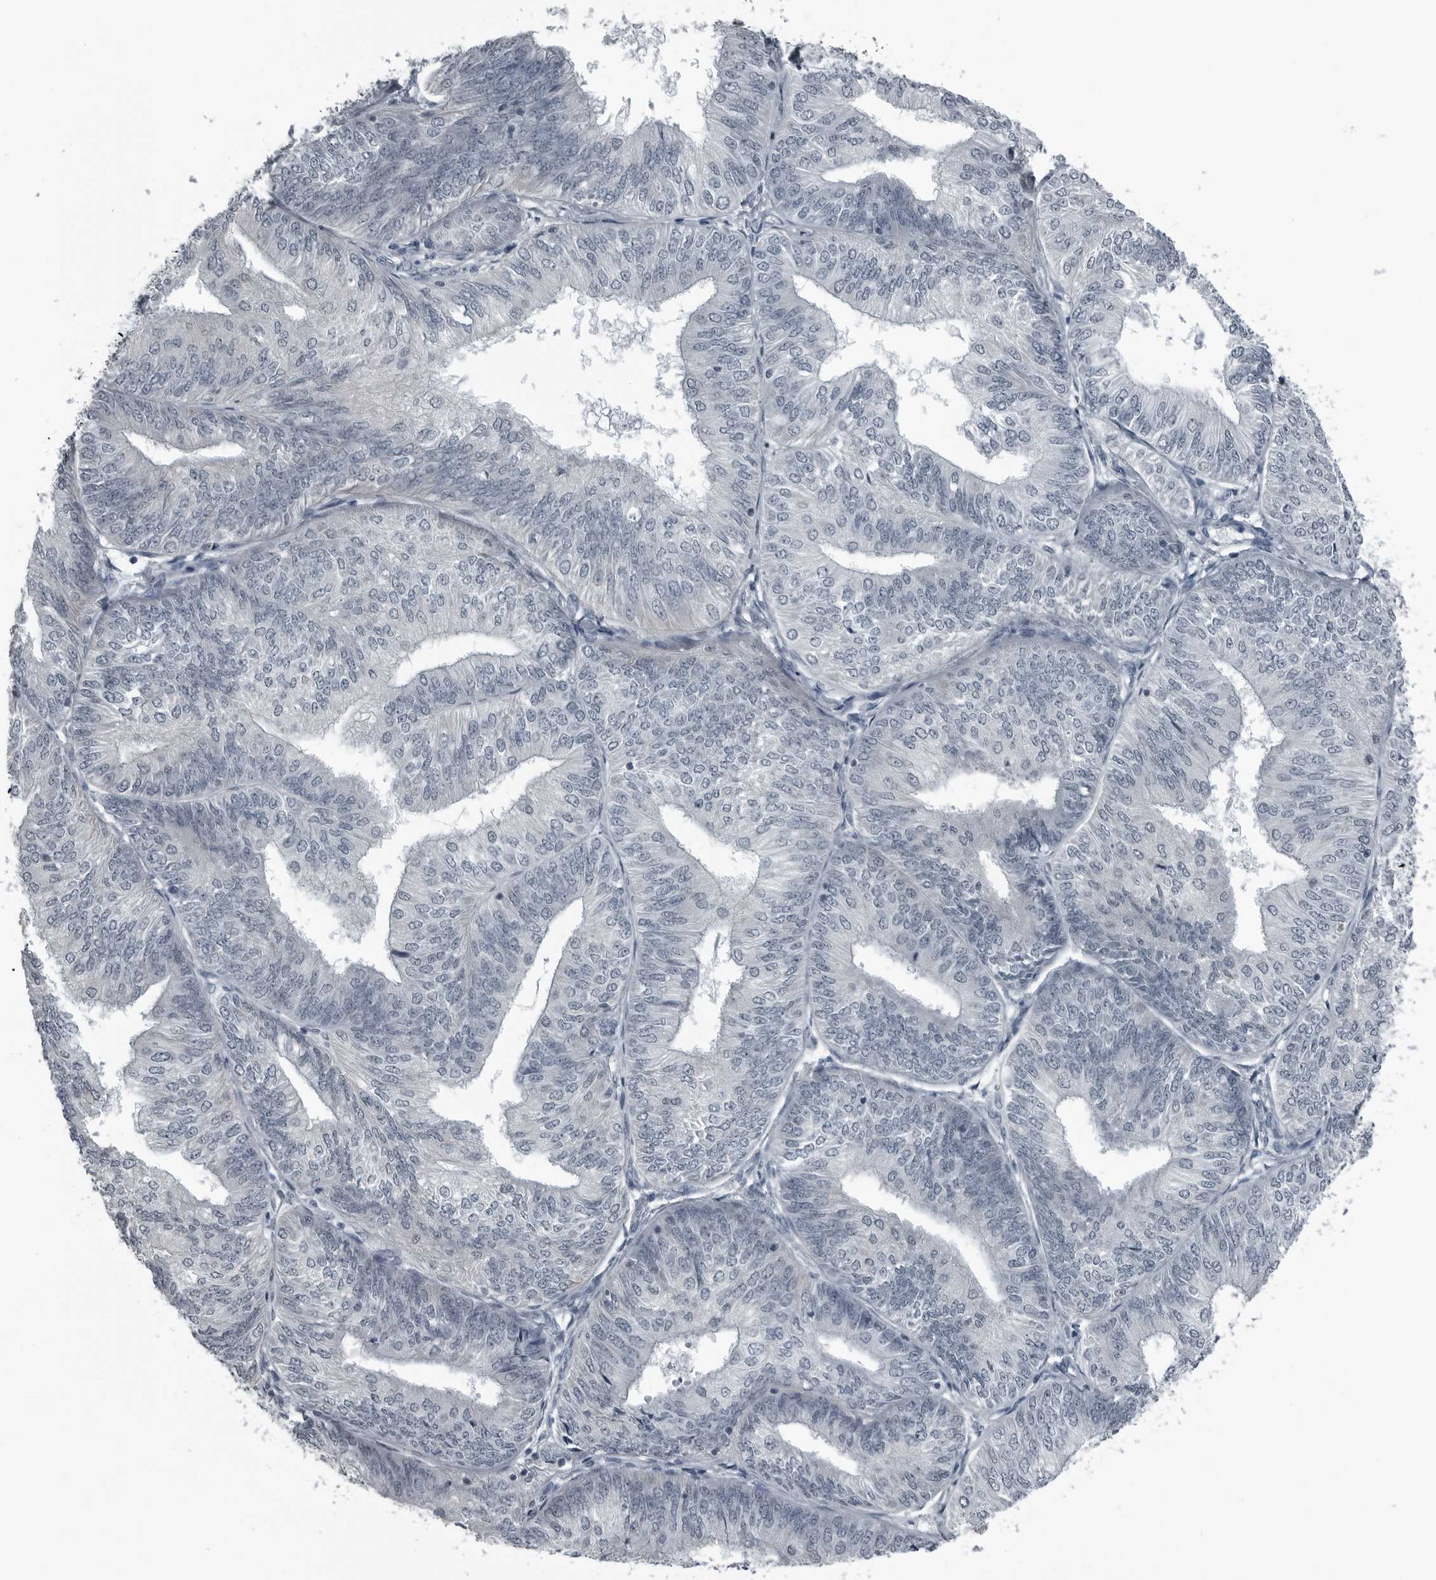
{"staining": {"intensity": "negative", "quantity": "none", "location": "none"}, "tissue": "endometrial cancer", "cell_type": "Tumor cells", "image_type": "cancer", "snomed": [{"axis": "morphology", "description": "Adenocarcinoma, NOS"}, {"axis": "topography", "description": "Endometrium"}], "caption": "Tumor cells are negative for brown protein staining in endometrial cancer.", "gene": "GAK", "patient": {"sex": "female", "age": 58}}